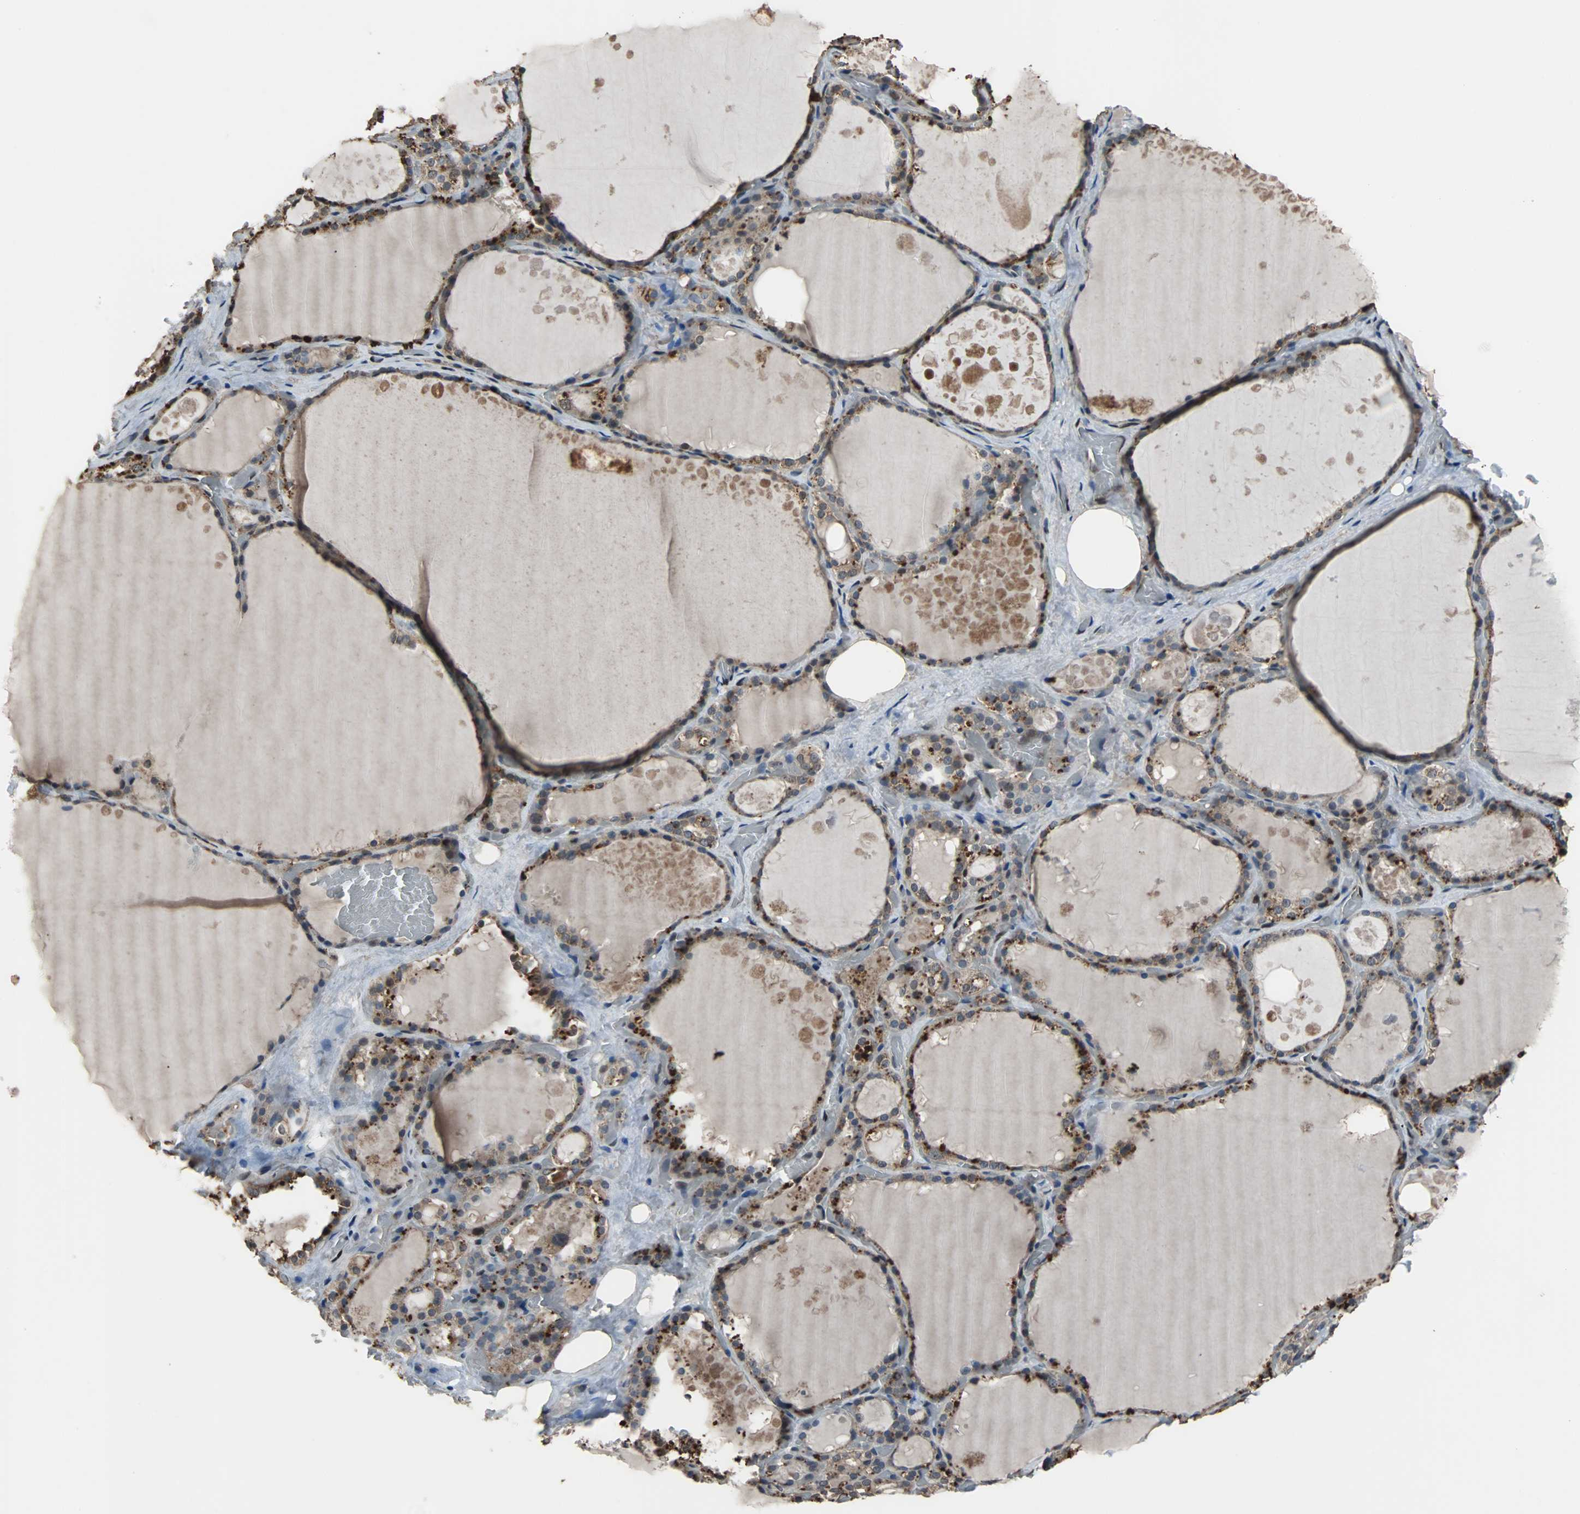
{"staining": {"intensity": "moderate", "quantity": "25%-75%", "location": "cytoplasmic/membranous"}, "tissue": "thyroid gland", "cell_type": "Glandular cells", "image_type": "normal", "snomed": [{"axis": "morphology", "description": "Normal tissue, NOS"}, {"axis": "topography", "description": "Thyroid gland"}], "caption": "A photomicrograph of thyroid gland stained for a protein displays moderate cytoplasmic/membranous brown staining in glandular cells. (IHC, brightfield microscopy, high magnification).", "gene": "NDRG1", "patient": {"sex": "male", "age": 61}}